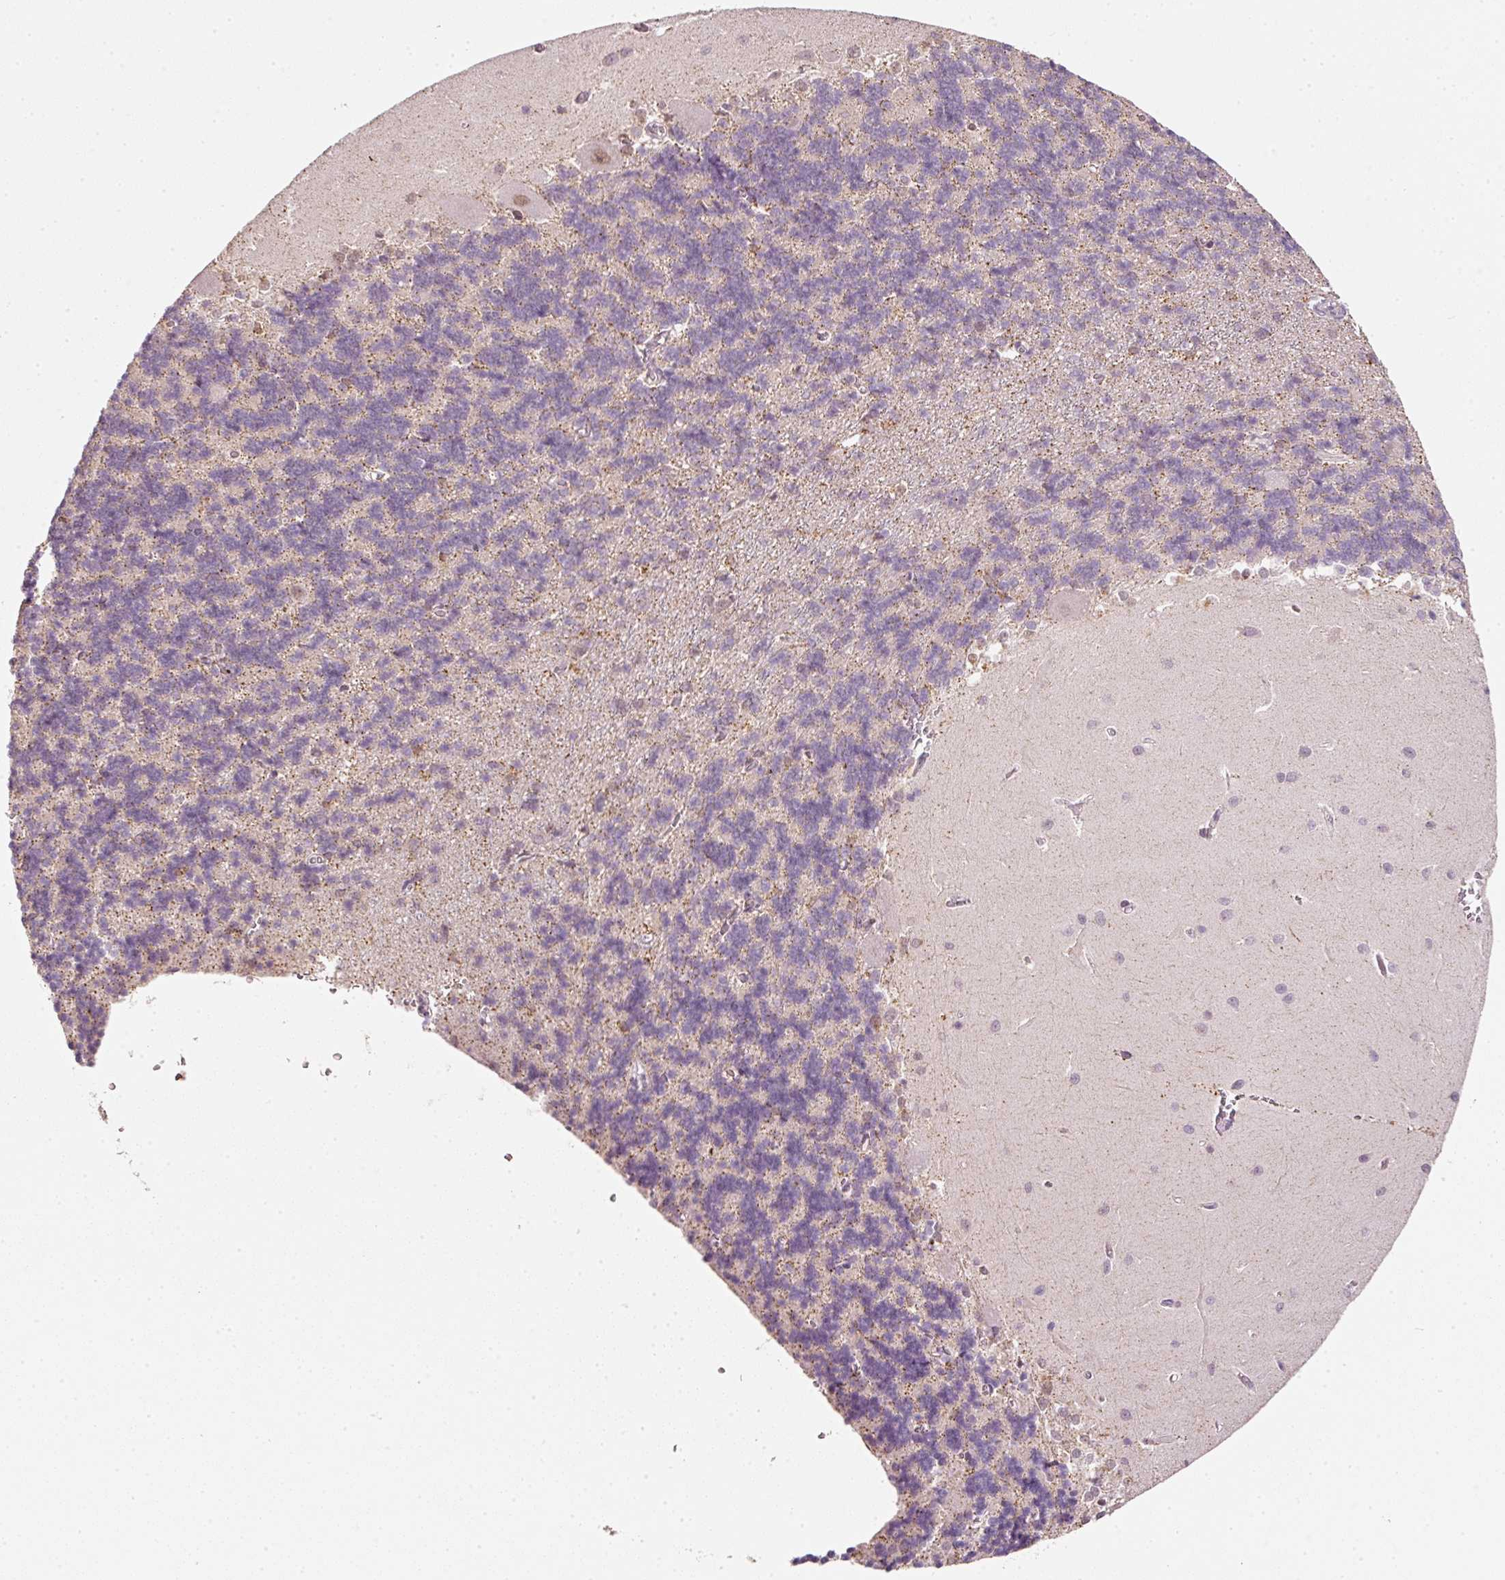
{"staining": {"intensity": "negative", "quantity": "none", "location": "none"}, "tissue": "cerebellum", "cell_type": "Cells in granular layer", "image_type": "normal", "snomed": [{"axis": "morphology", "description": "Normal tissue, NOS"}, {"axis": "topography", "description": "Cerebellum"}], "caption": "High power microscopy image of an IHC micrograph of unremarkable cerebellum, revealing no significant expression in cells in granular layer.", "gene": "FSTL3", "patient": {"sex": "male", "age": 37}}